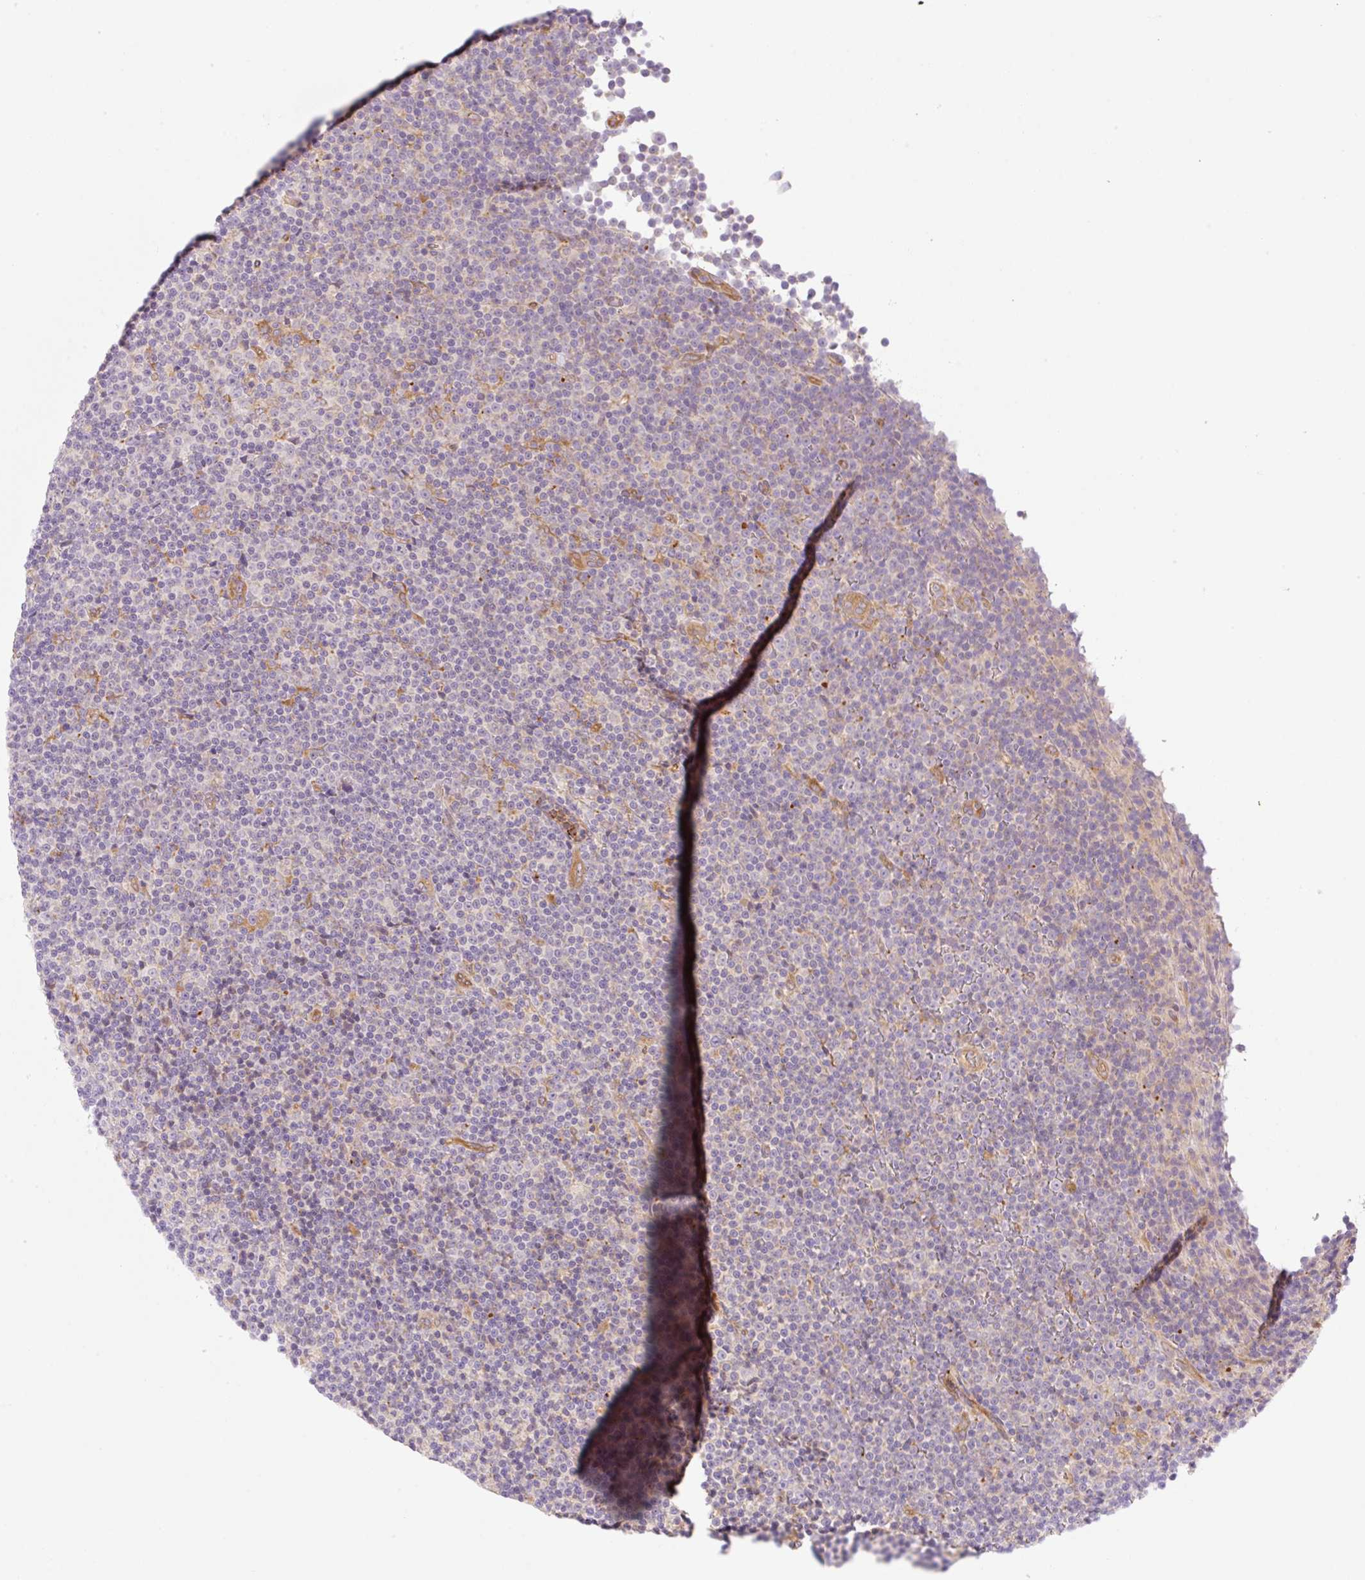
{"staining": {"intensity": "negative", "quantity": "none", "location": "none"}, "tissue": "lymphoma", "cell_type": "Tumor cells", "image_type": "cancer", "snomed": [{"axis": "morphology", "description": "Malignant lymphoma, non-Hodgkin's type, Low grade"}, {"axis": "topography", "description": "Lymph node"}], "caption": "DAB (3,3'-diaminobenzidine) immunohistochemical staining of lymphoma reveals no significant expression in tumor cells.", "gene": "OMA1", "patient": {"sex": "female", "age": 67}}